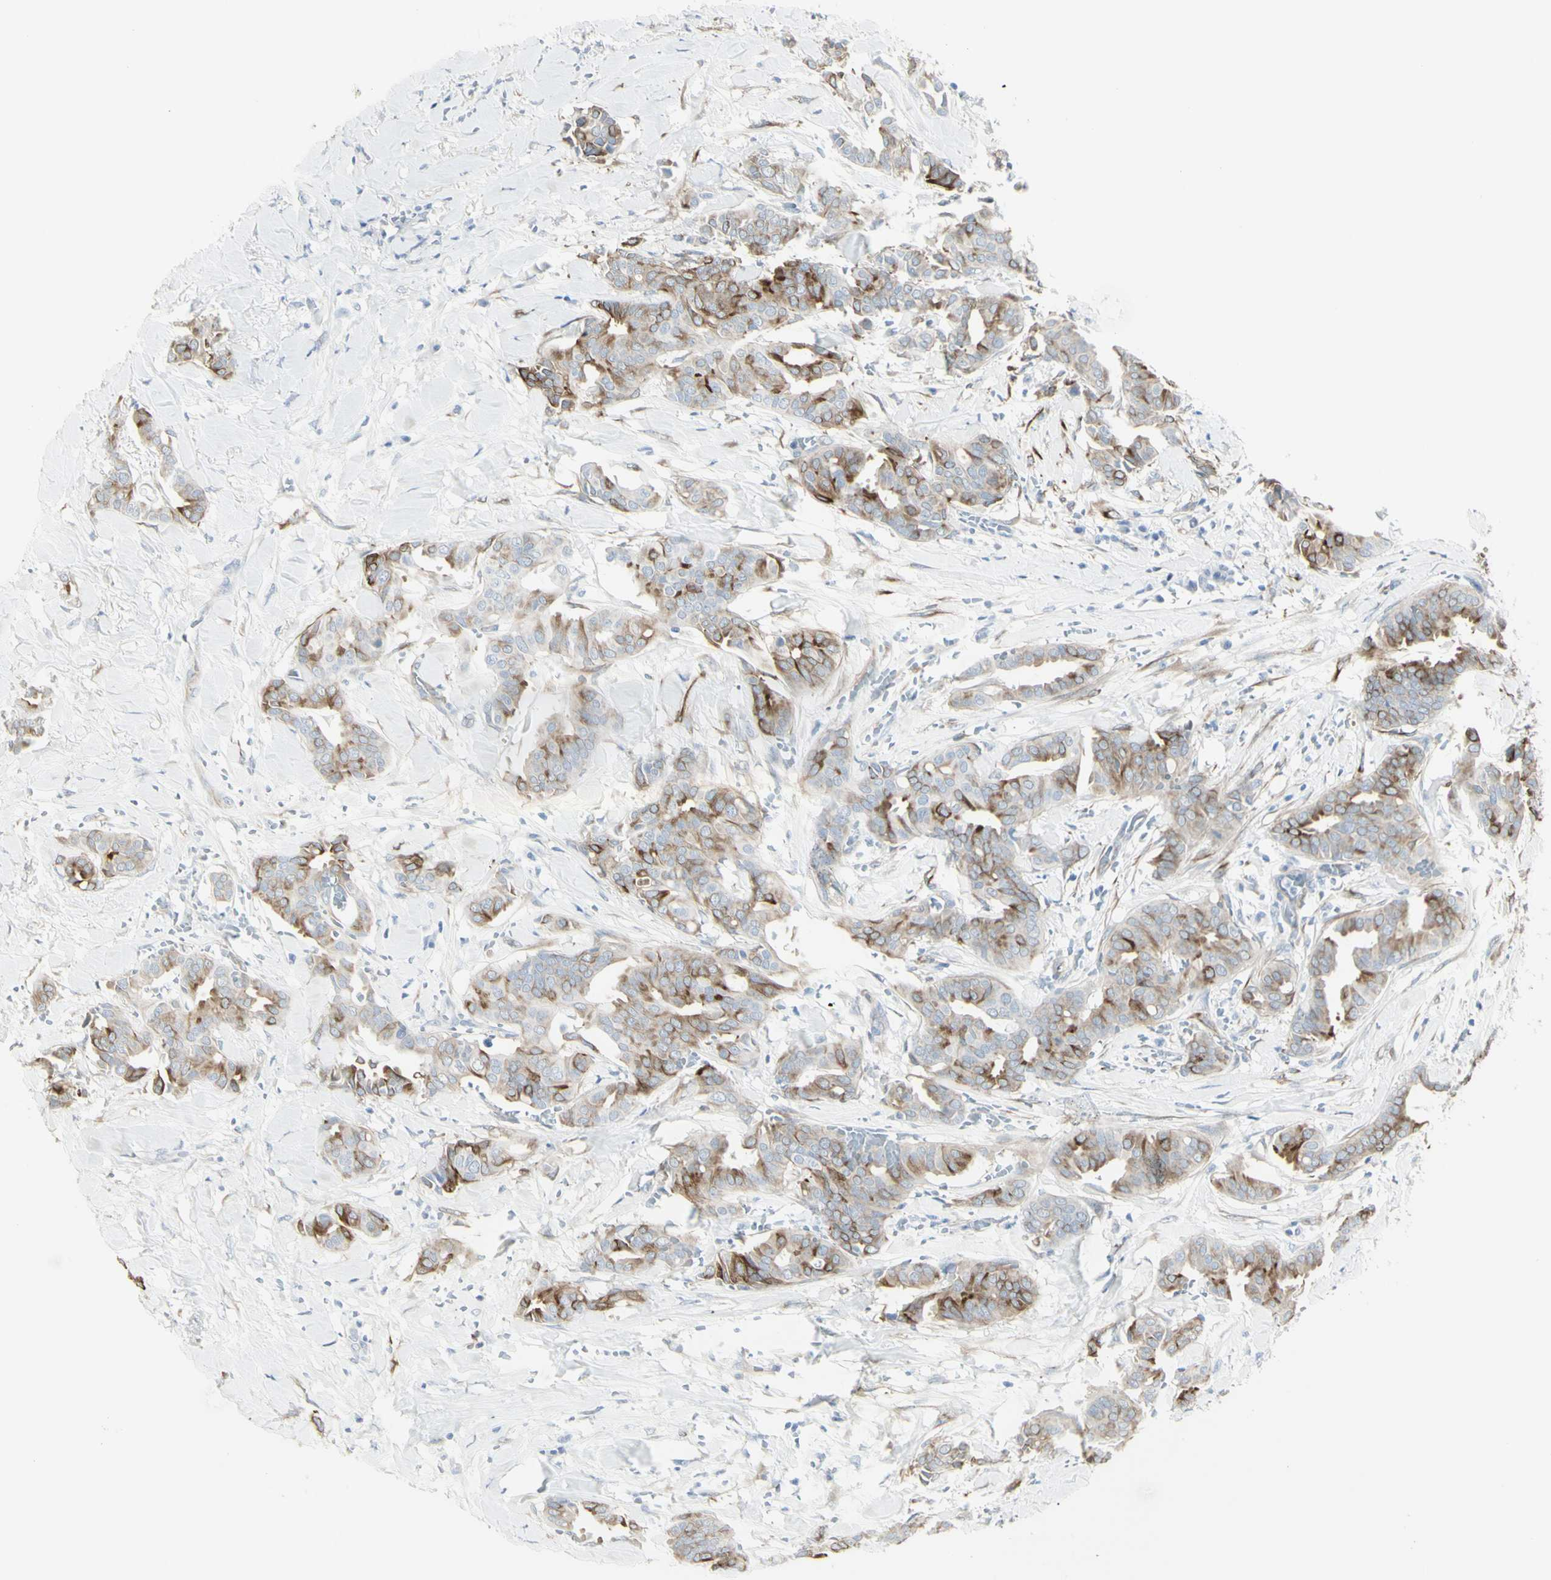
{"staining": {"intensity": "moderate", "quantity": "25%-75%", "location": "cytoplasmic/membranous"}, "tissue": "head and neck cancer", "cell_type": "Tumor cells", "image_type": "cancer", "snomed": [{"axis": "morphology", "description": "Adenocarcinoma, NOS"}, {"axis": "topography", "description": "Salivary gland"}, {"axis": "topography", "description": "Head-Neck"}], "caption": "A brown stain labels moderate cytoplasmic/membranous expression of a protein in human head and neck cancer (adenocarcinoma) tumor cells.", "gene": "ENSG00000198211", "patient": {"sex": "female", "age": 59}}